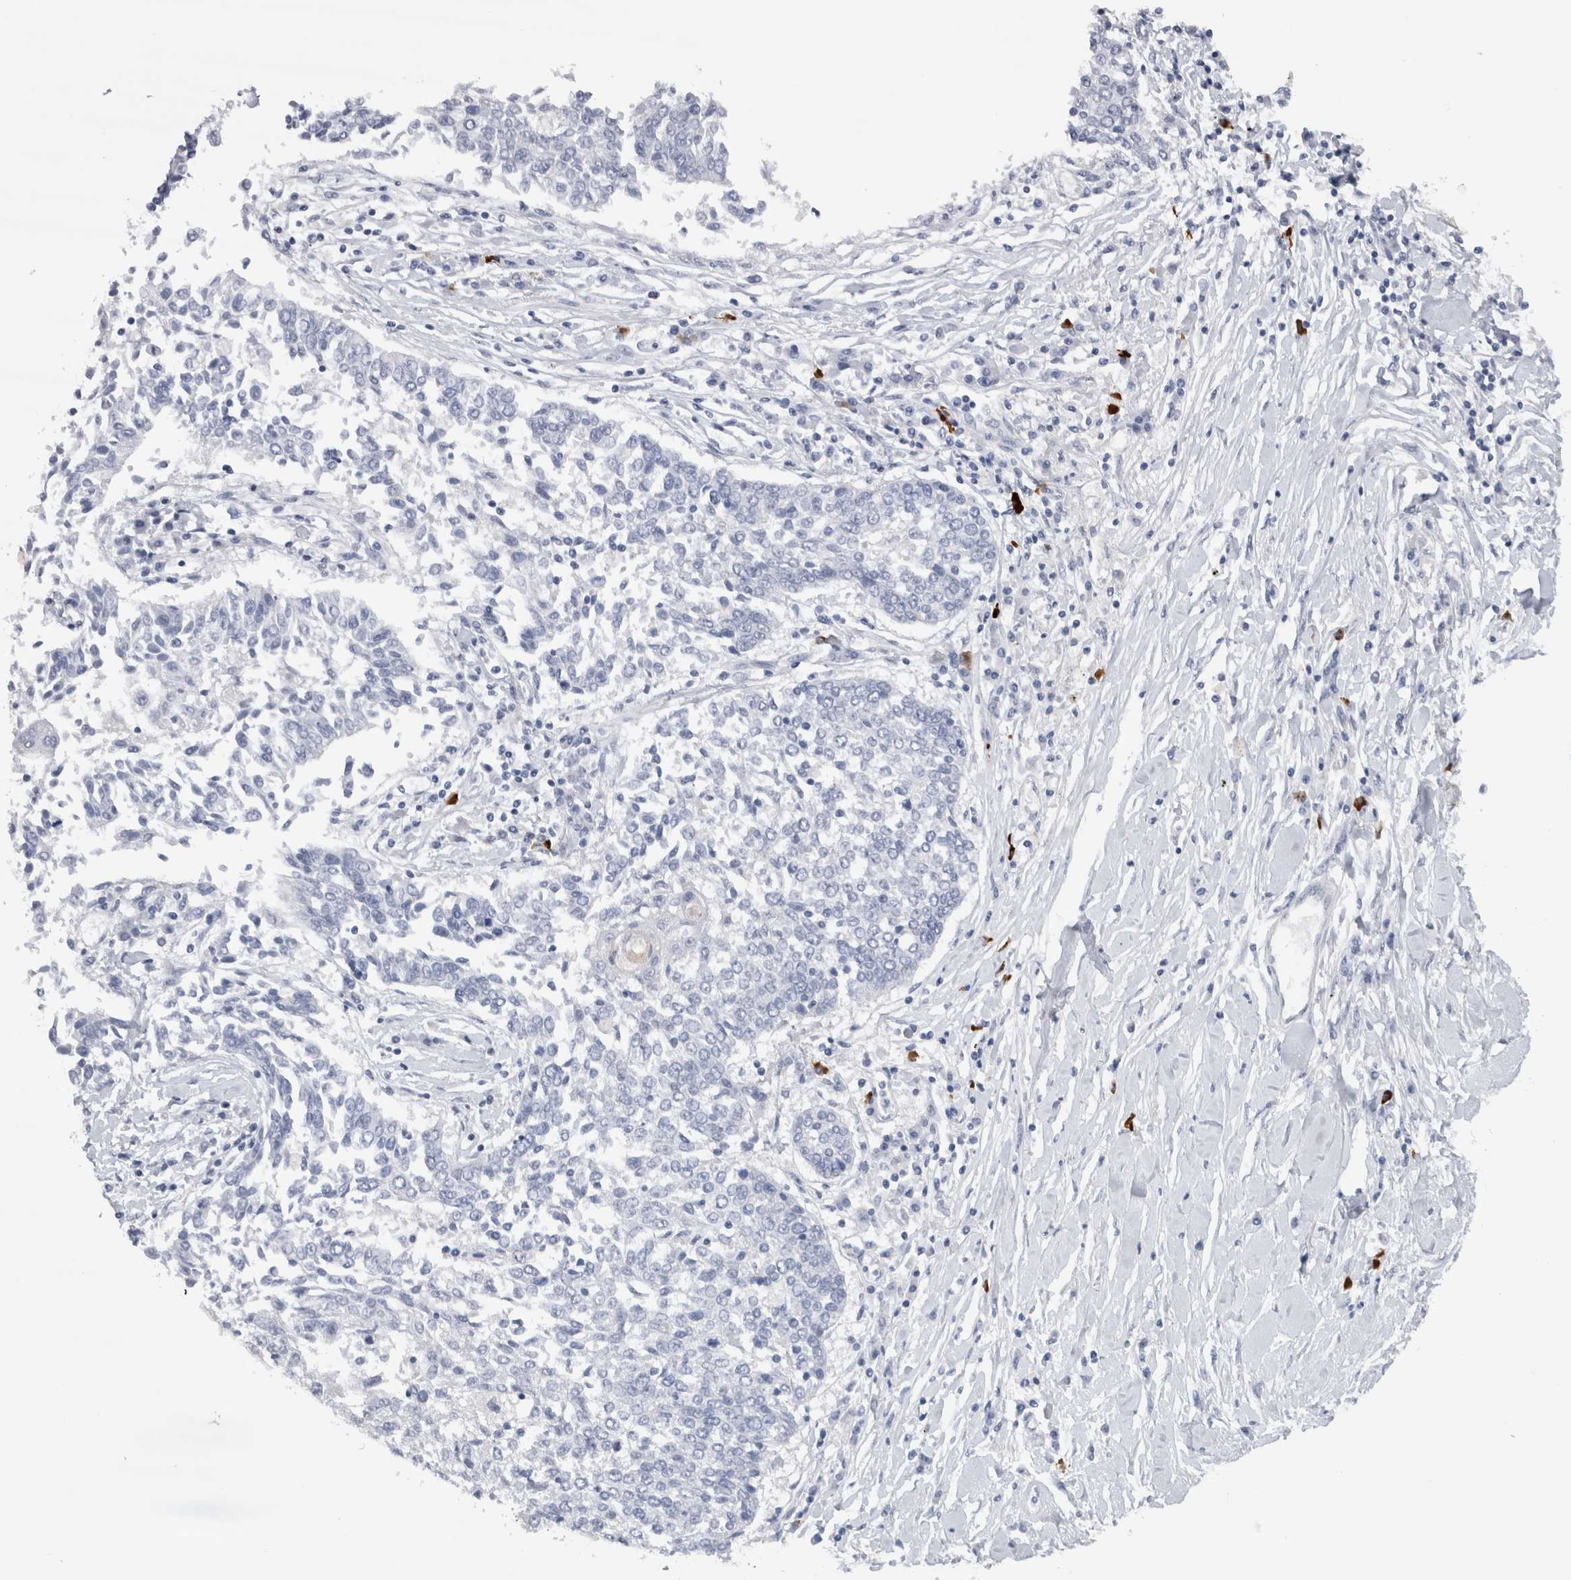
{"staining": {"intensity": "negative", "quantity": "none", "location": "none"}, "tissue": "lung cancer", "cell_type": "Tumor cells", "image_type": "cancer", "snomed": [{"axis": "morphology", "description": "Normal tissue, NOS"}, {"axis": "morphology", "description": "Squamous cell carcinoma, NOS"}, {"axis": "topography", "description": "Cartilage tissue"}, {"axis": "topography", "description": "Bronchus"}, {"axis": "topography", "description": "Lung"}, {"axis": "topography", "description": "Peripheral nerve tissue"}], "caption": "Tumor cells show no significant staining in lung squamous cell carcinoma. The staining is performed using DAB (3,3'-diaminobenzidine) brown chromogen with nuclei counter-stained in using hematoxylin.", "gene": "CDH17", "patient": {"sex": "female", "age": 49}}